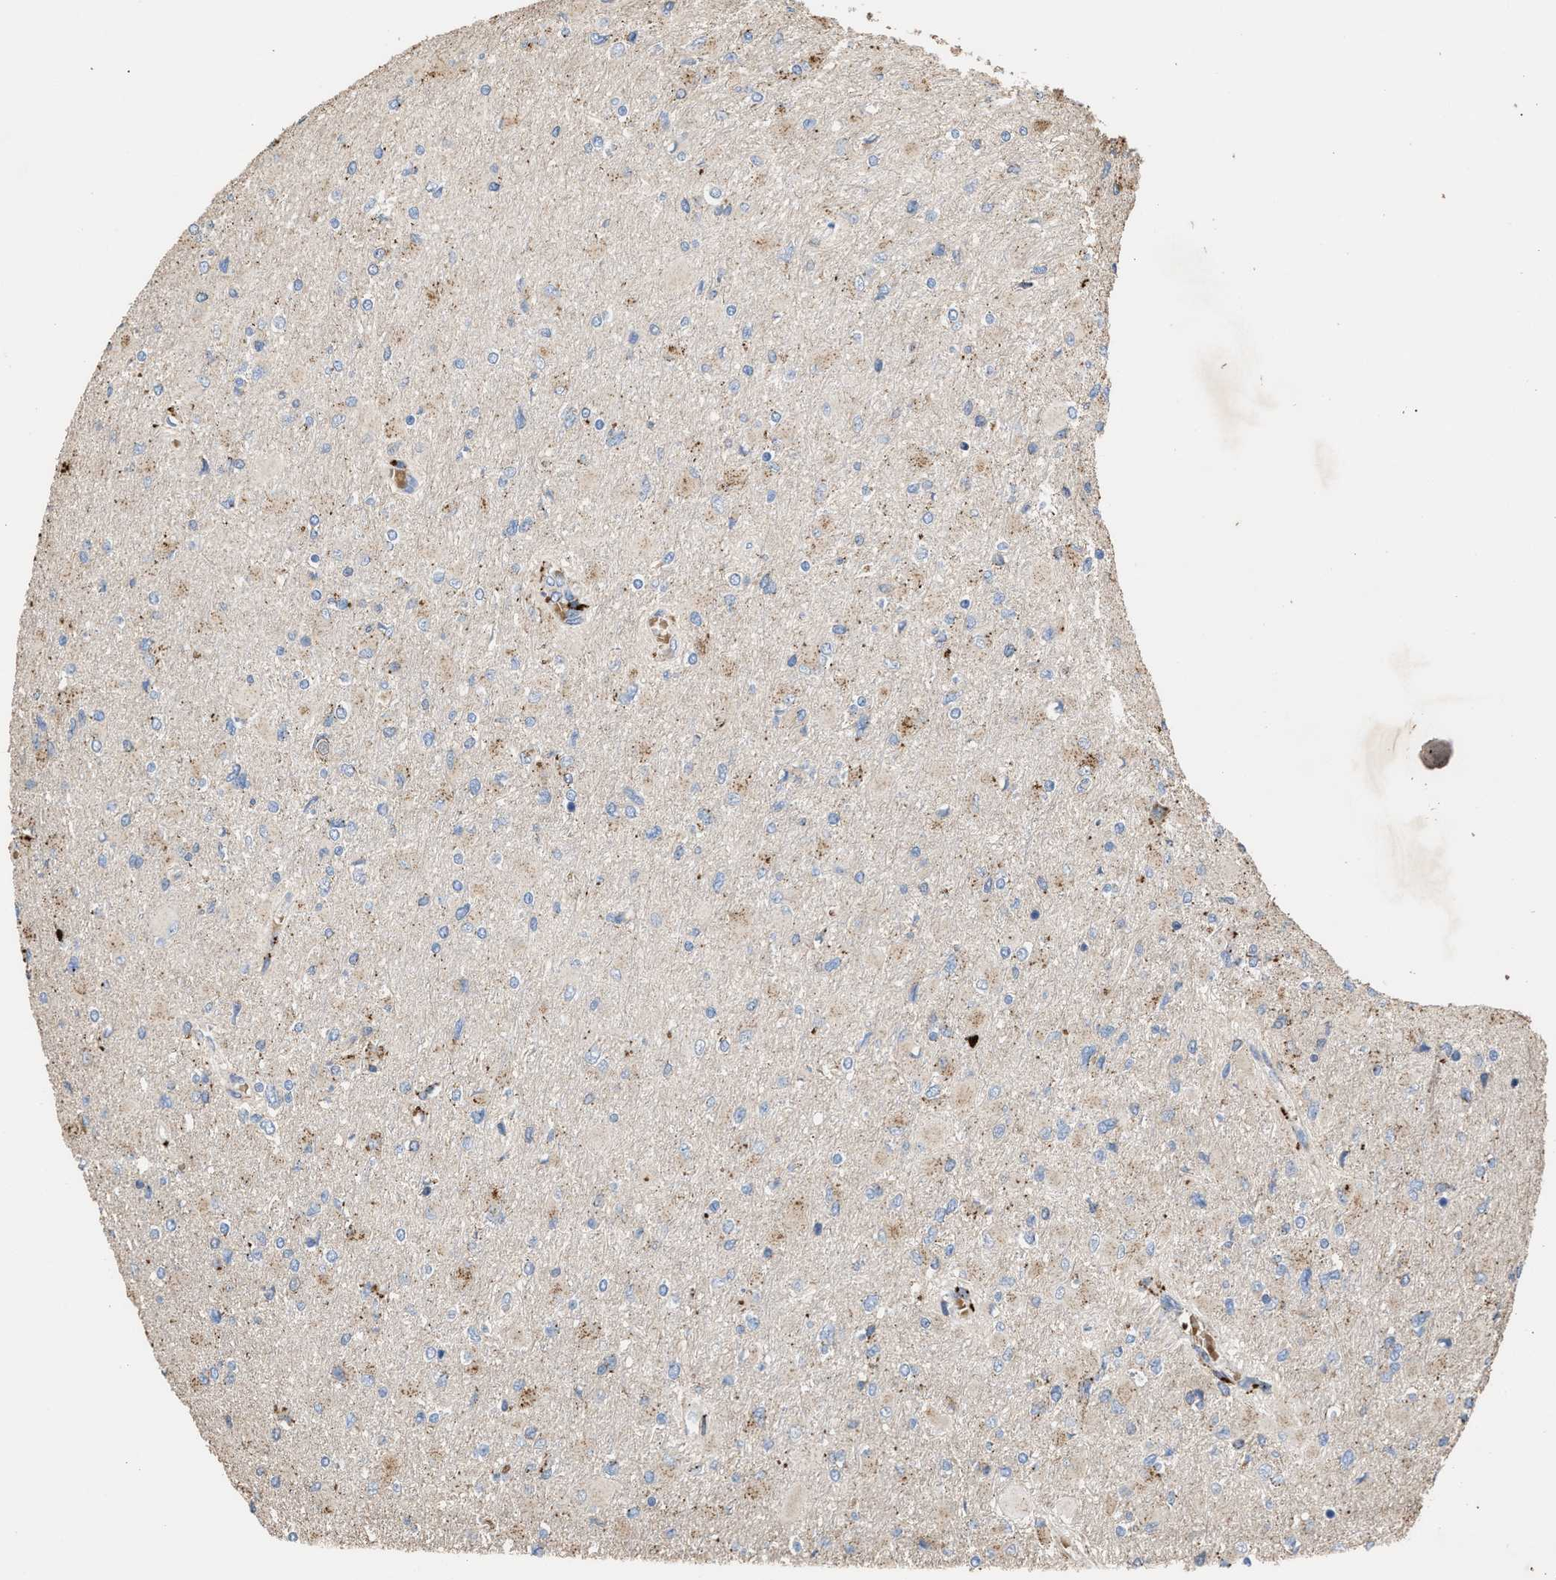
{"staining": {"intensity": "weak", "quantity": "<25%", "location": "cytoplasmic/membranous"}, "tissue": "glioma", "cell_type": "Tumor cells", "image_type": "cancer", "snomed": [{"axis": "morphology", "description": "Glioma, malignant, High grade"}, {"axis": "topography", "description": "Cerebral cortex"}], "caption": "DAB (3,3'-diaminobenzidine) immunohistochemical staining of human malignant glioma (high-grade) shows no significant staining in tumor cells. Brightfield microscopy of immunohistochemistry stained with DAB (brown) and hematoxylin (blue), captured at high magnification.", "gene": "ELMO3", "patient": {"sex": "female", "age": 36}}